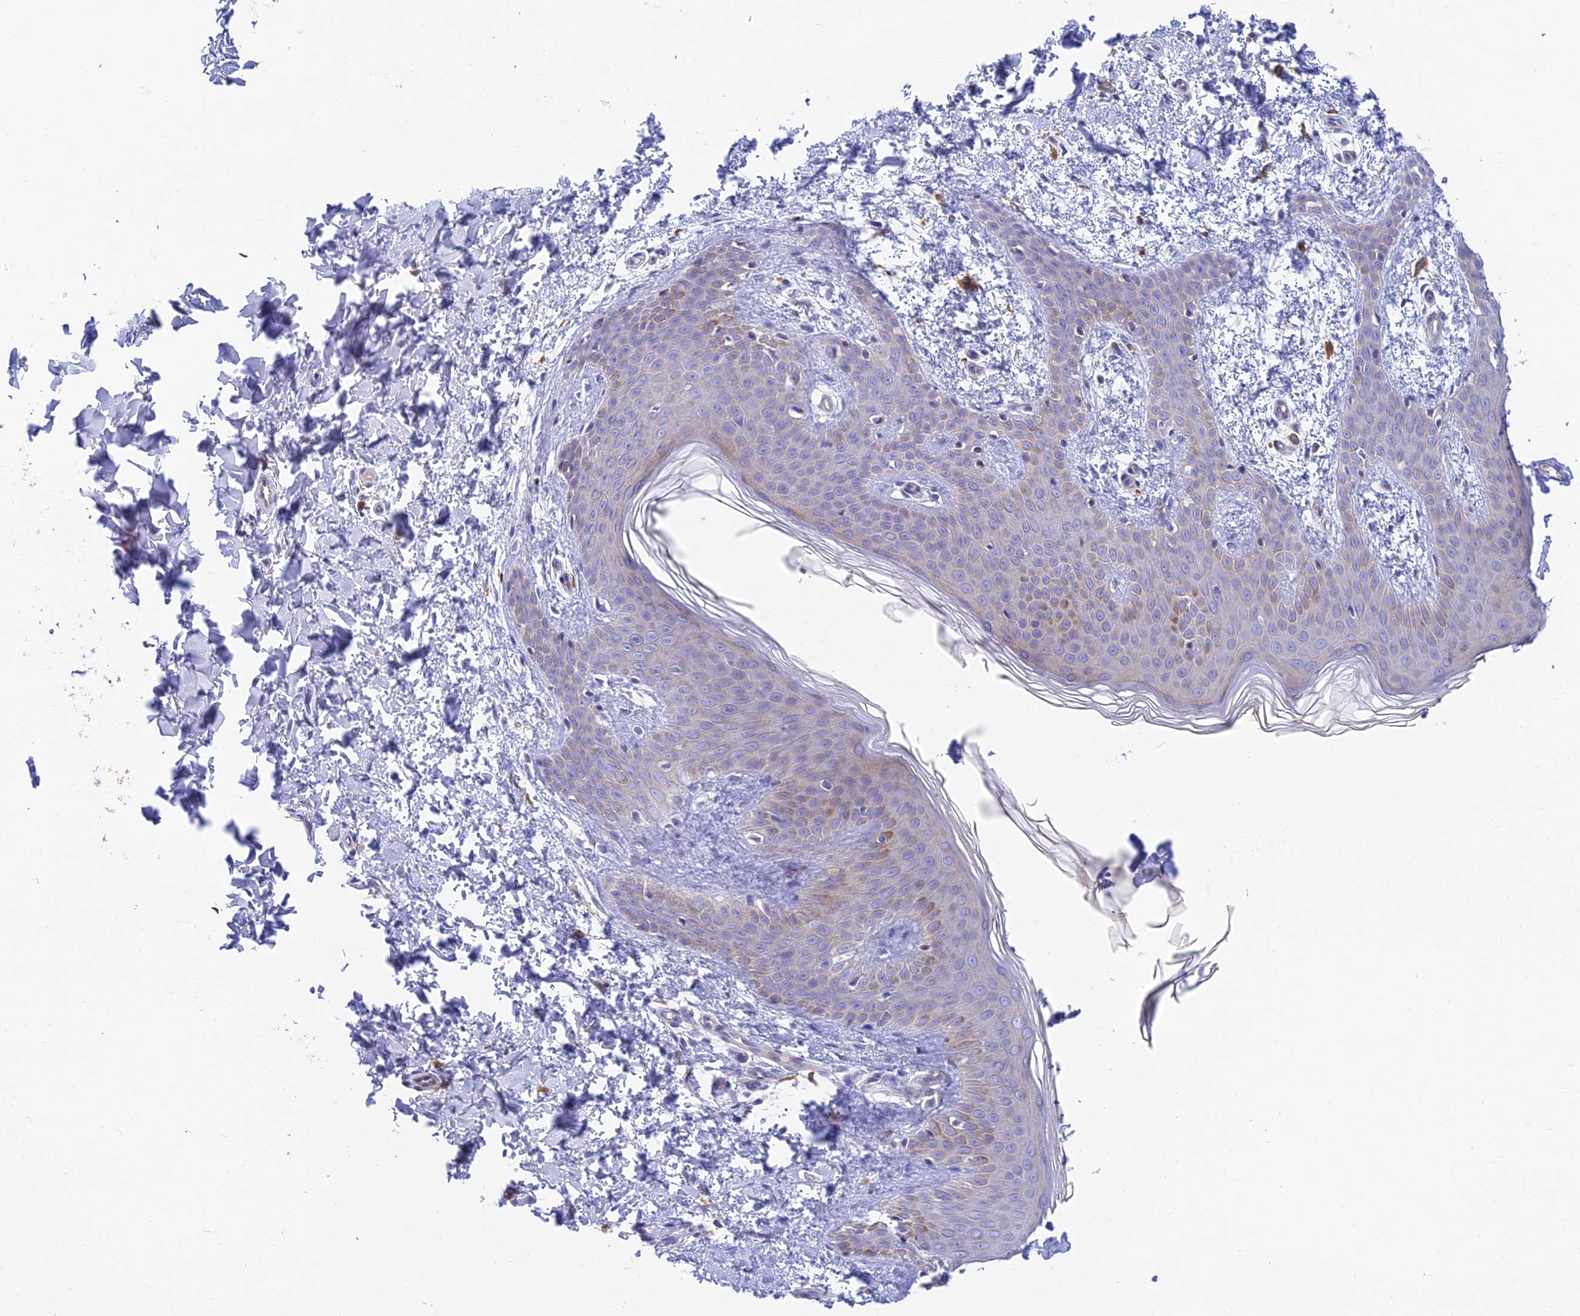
{"staining": {"intensity": "negative", "quantity": "none", "location": "none"}, "tissue": "skin", "cell_type": "Fibroblasts", "image_type": "normal", "snomed": [{"axis": "morphology", "description": "Normal tissue, NOS"}, {"axis": "topography", "description": "Skin"}], "caption": "A high-resolution micrograph shows IHC staining of unremarkable skin, which exhibits no significant positivity in fibroblasts.", "gene": "ZNF564", "patient": {"sex": "male", "age": 36}}